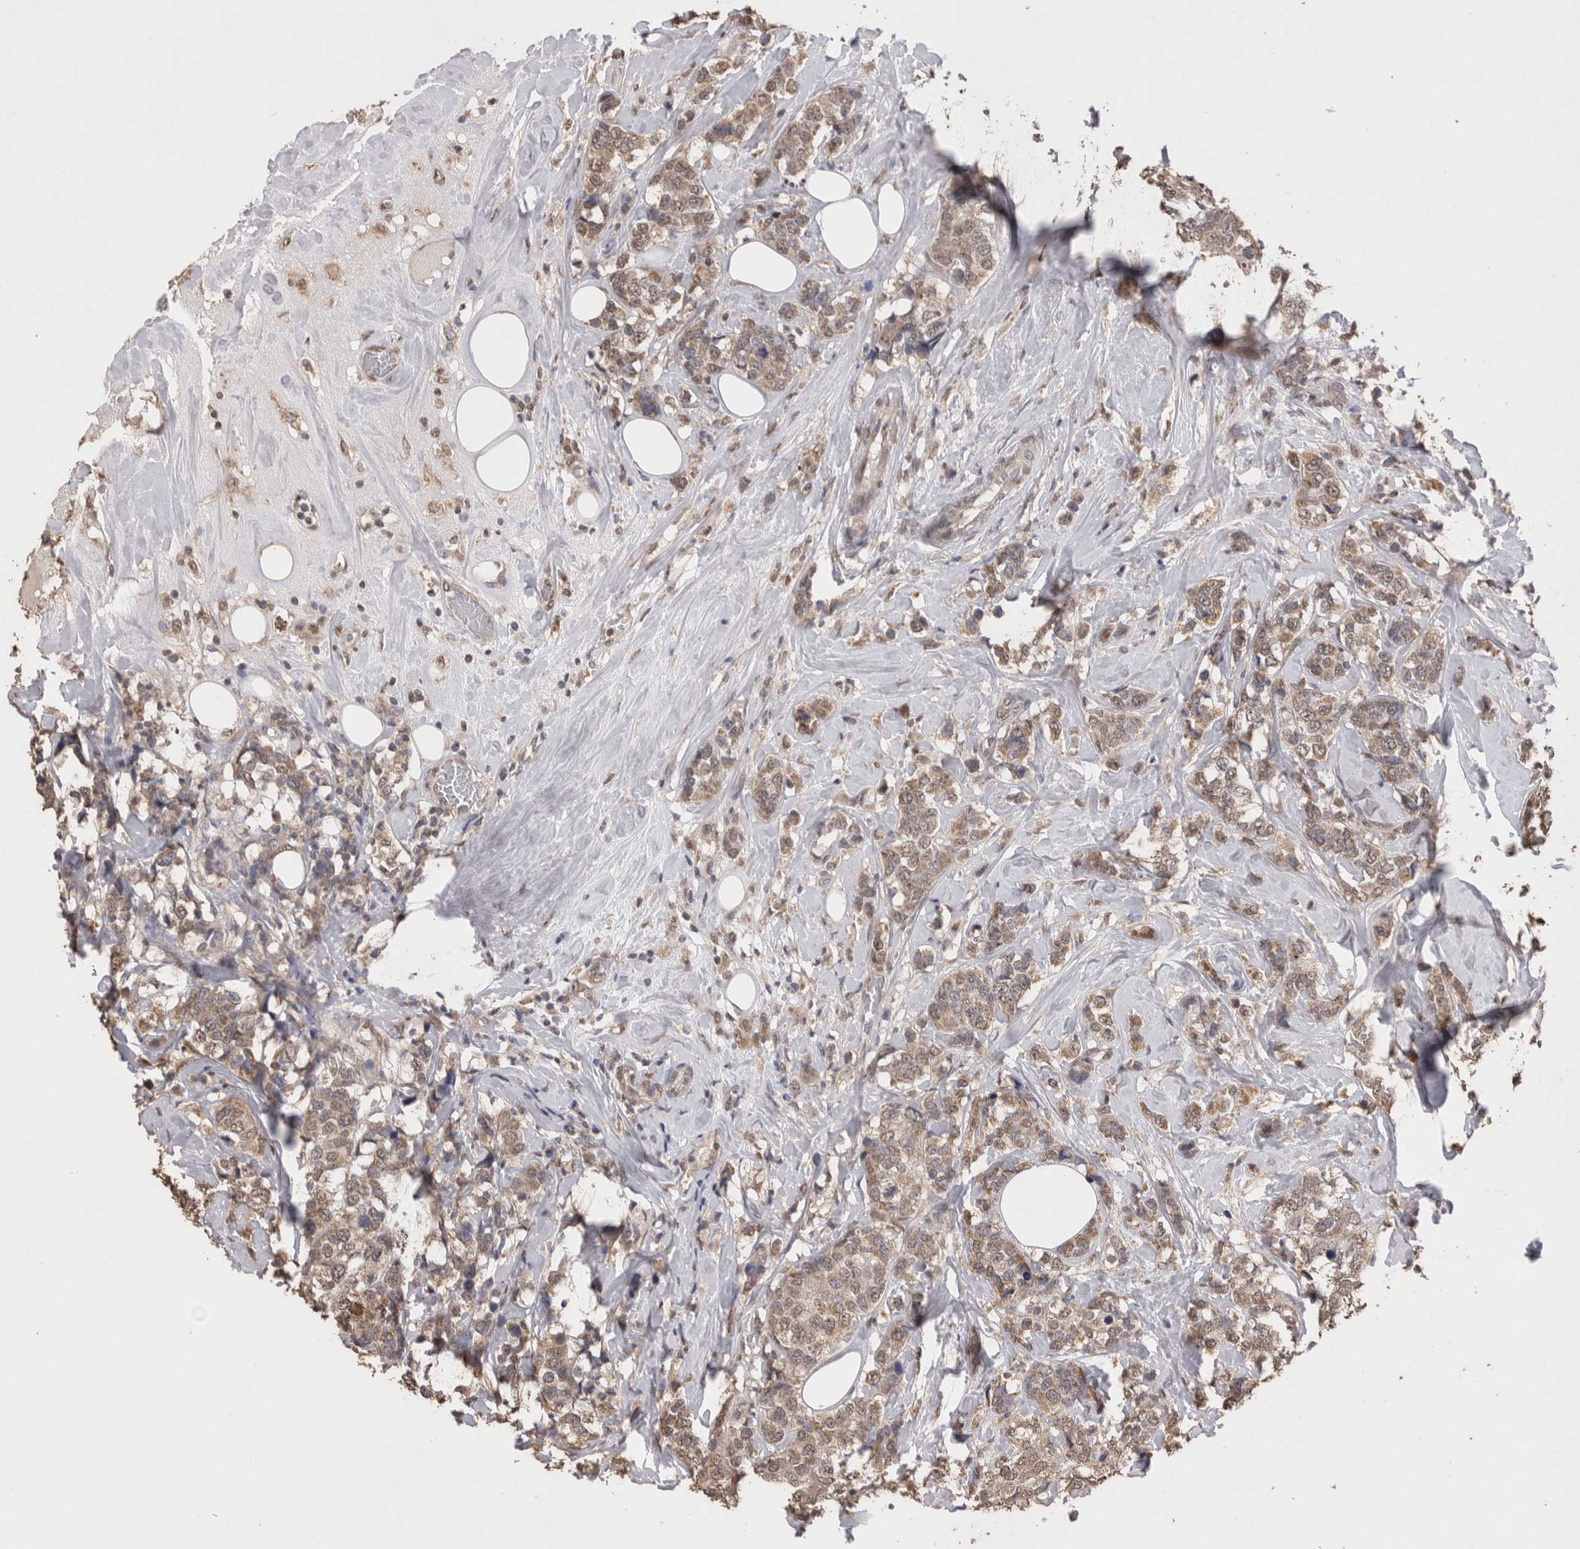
{"staining": {"intensity": "weak", "quantity": ">75%", "location": "cytoplasmic/membranous,nuclear"}, "tissue": "breast cancer", "cell_type": "Tumor cells", "image_type": "cancer", "snomed": [{"axis": "morphology", "description": "Lobular carcinoma"}, {"axis": "topography", "description": "Breast"}], "caption": "Protein staining reveals weak cytoplasmic/membranous and nuclear staining in approximately >75% of tumor cells in breast lobular carcinoma. (DAB IHC with brightfield microscopy, high magnification).", "gene": "GRK5", "patient": {"sex": "female", "age": 59}}